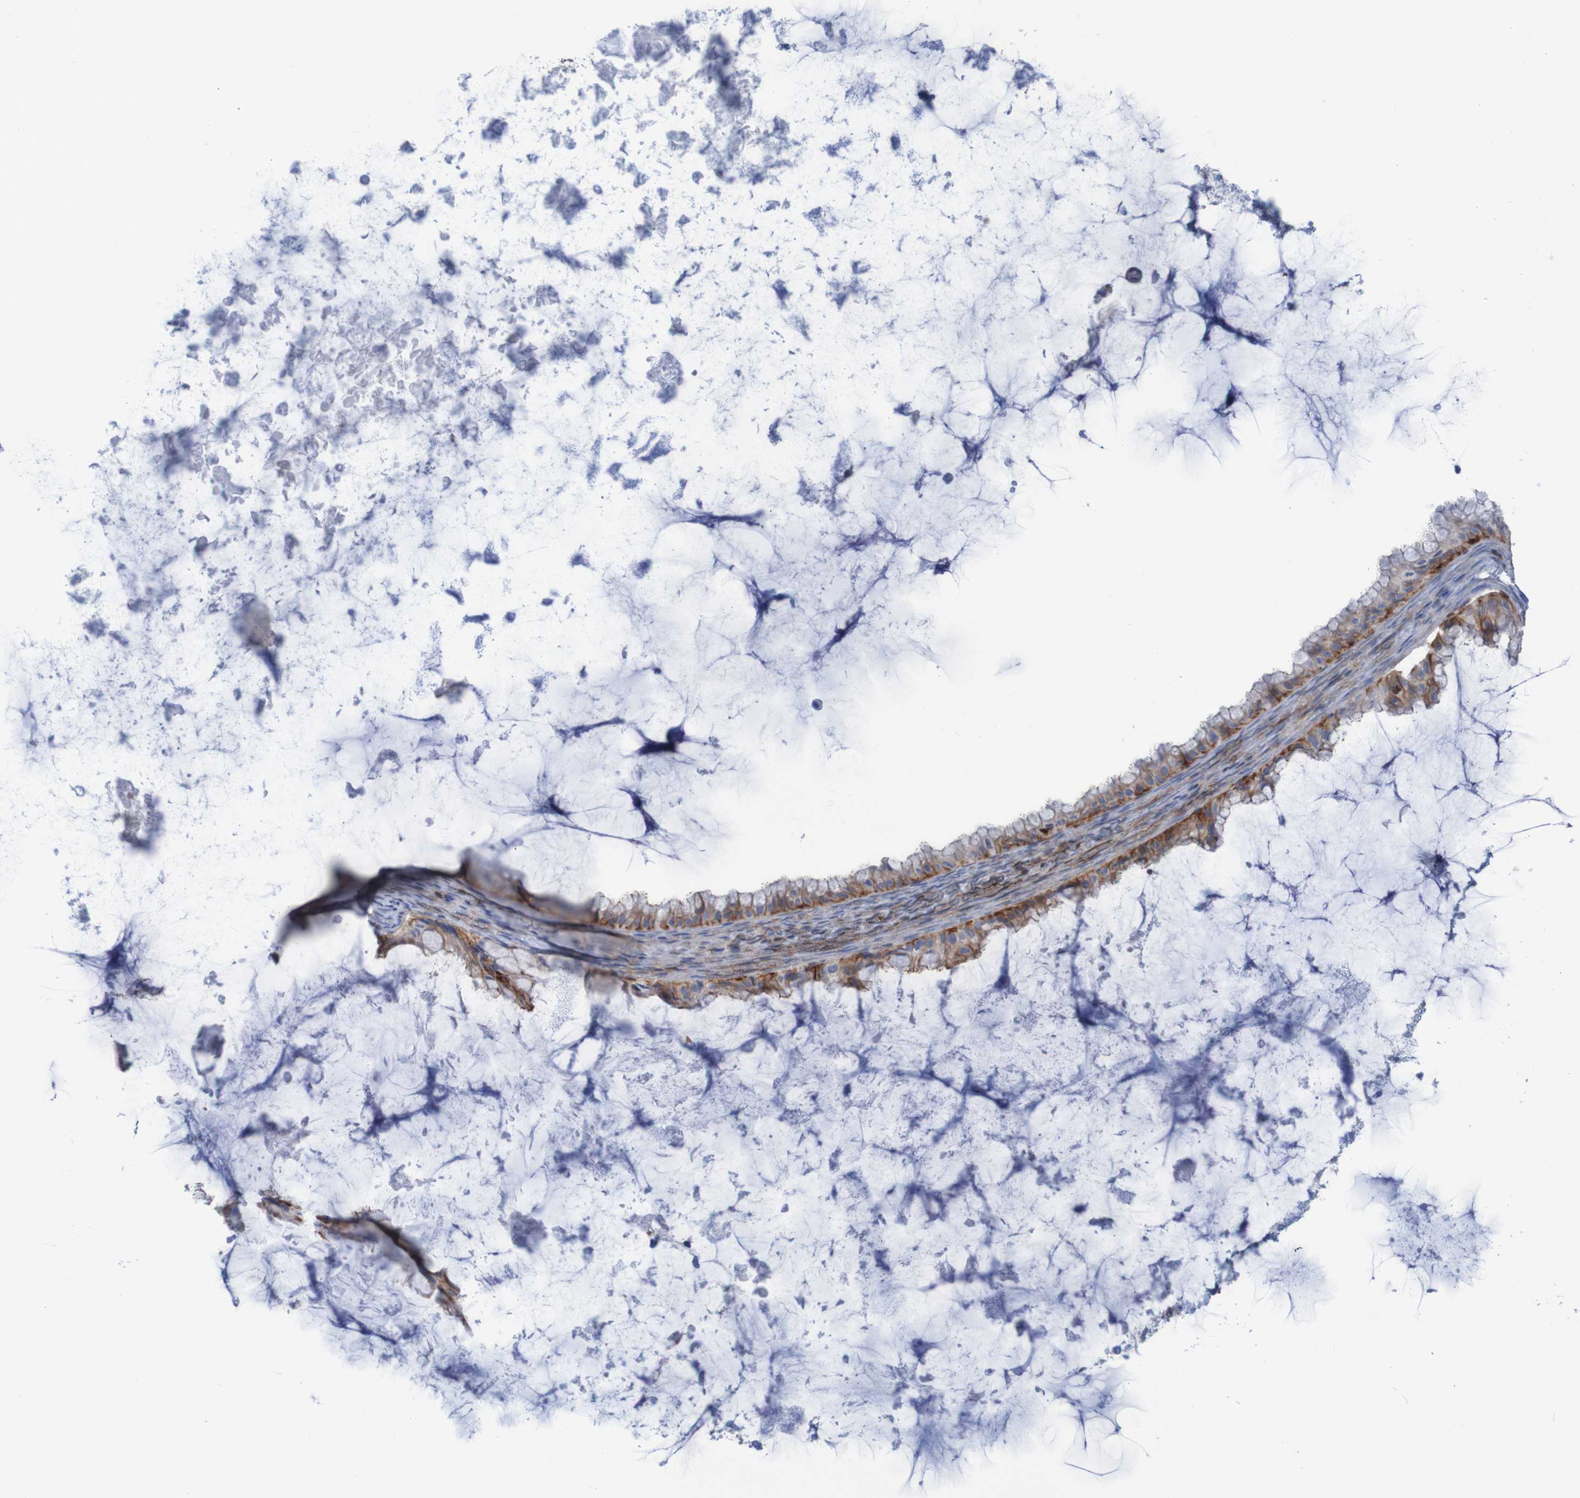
{"staining": {"intensity": "strong", "quantity": ">75%", "location": "cytoplasmic/membranous"}, "tissue": "ovarian cancer", "cell_type": "Tumor cells", "image_type": "cancer", "snomed": [{"axis": "morphology", "description": "Cystadenocarcinoma, mucinous, NOS"}, {"axis": "topography", "description": "Ovary"}], "caption": "This is a micrograph of immunohistochemistry staining of ovarian cancer, which shows strong staining in the cytoplasmic/membranous of tumor cells.", "gene": "RNF182", "patient": {"sex": "female", "age": 61}}